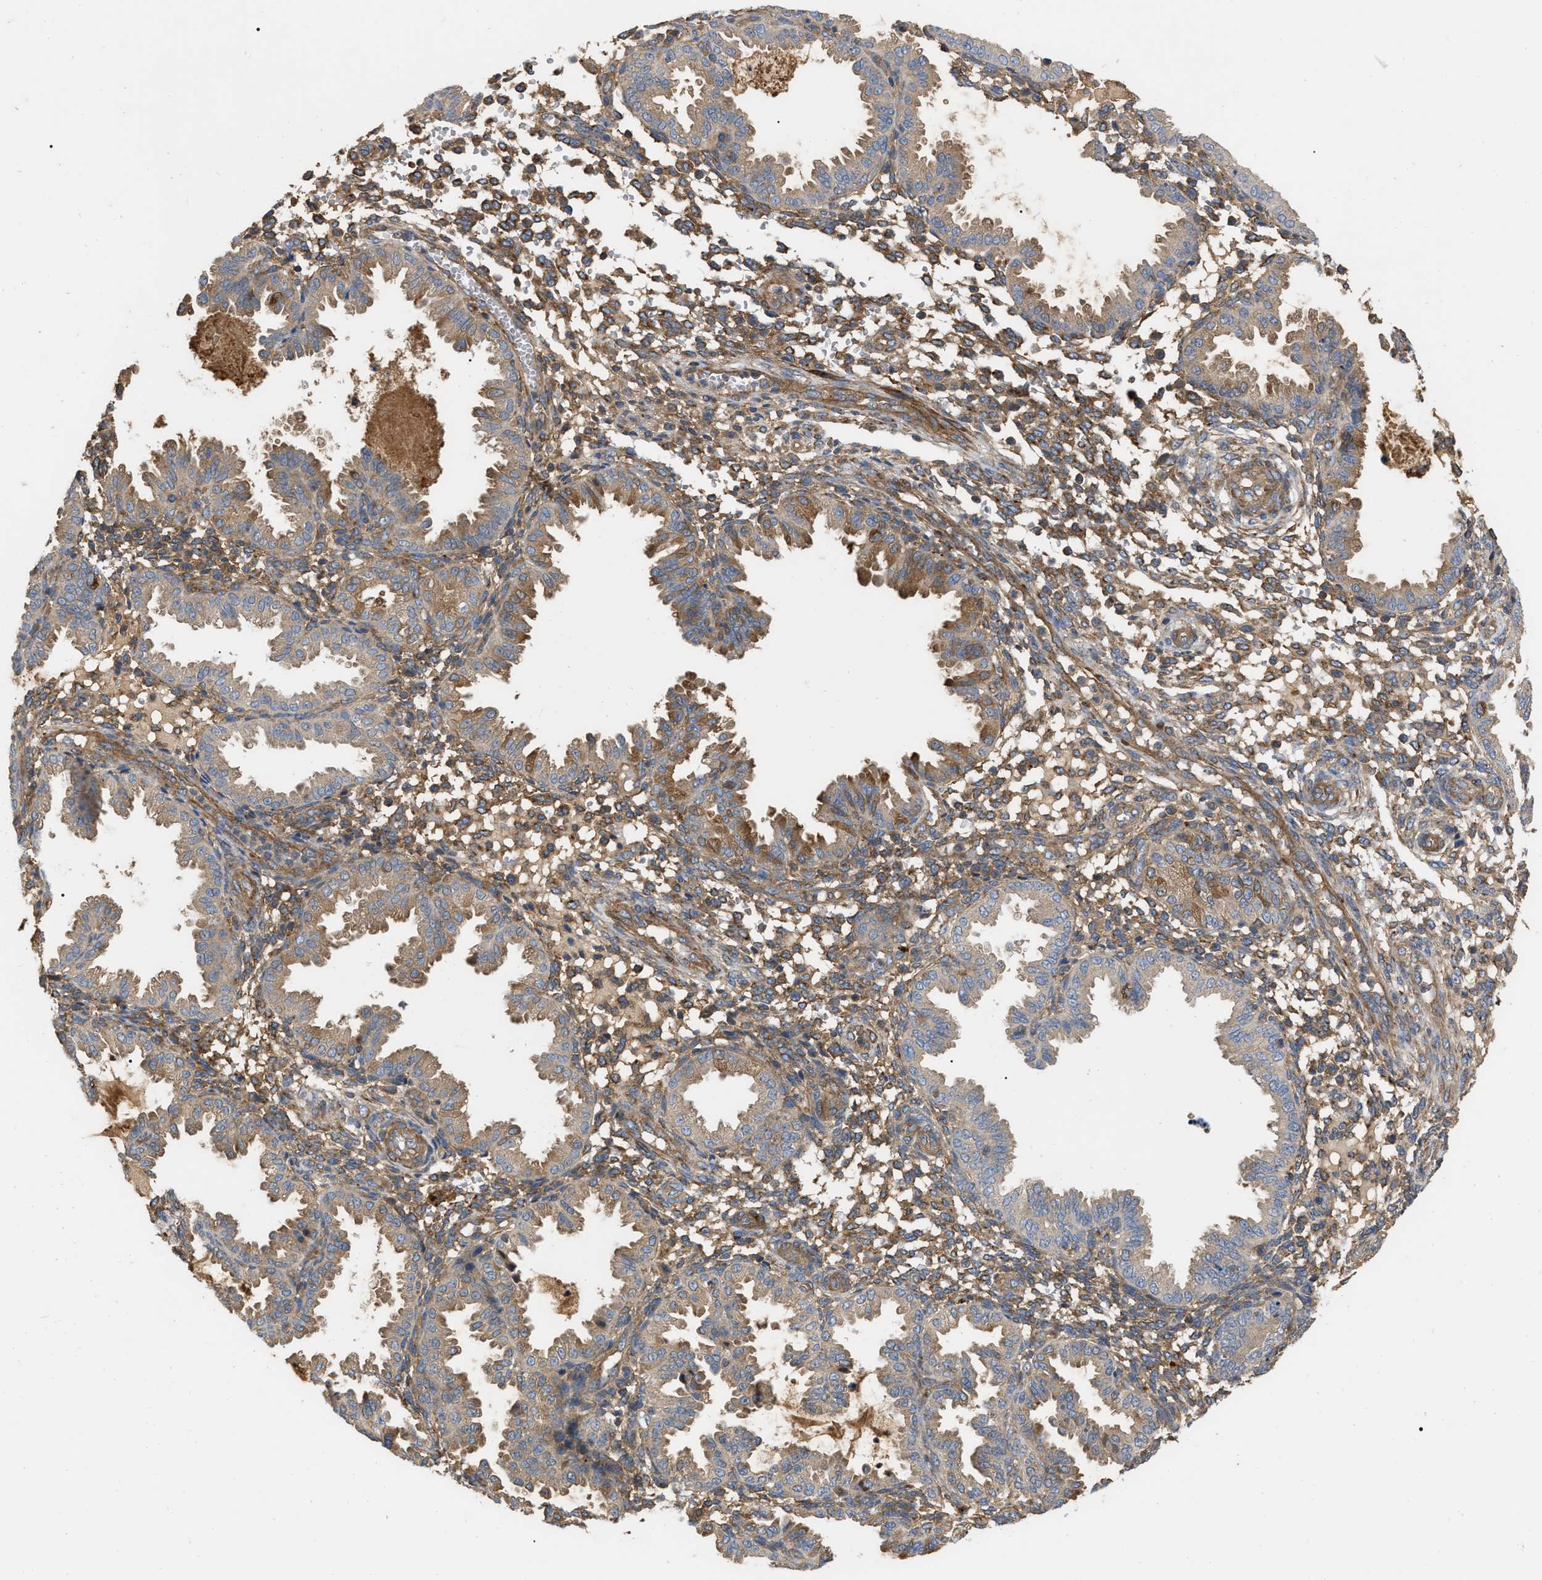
{"staining": {"intensity": "moderate", "quantity": "25%-75%", "location": "cytoplasmic/membranous"}, "tissue": "endometrium", "cell_type": "Cells in endometrial stroma", "image_type": "normal", "snomed": [{"axis": "morphology", "description": "Normal tissue, NOS"}, {"axis": "topography", "description": "Endometrium"}], "caption": "This image demonstrates immunohistochemistry (IHC) staining of unremarkable endometrium, with medium moderate cytoplasmic/membranous staining in about 25%-75% of cells in endometrial stroma.", "gene": "RABEP1", "patient": {"sex": "female", "age": 33}}